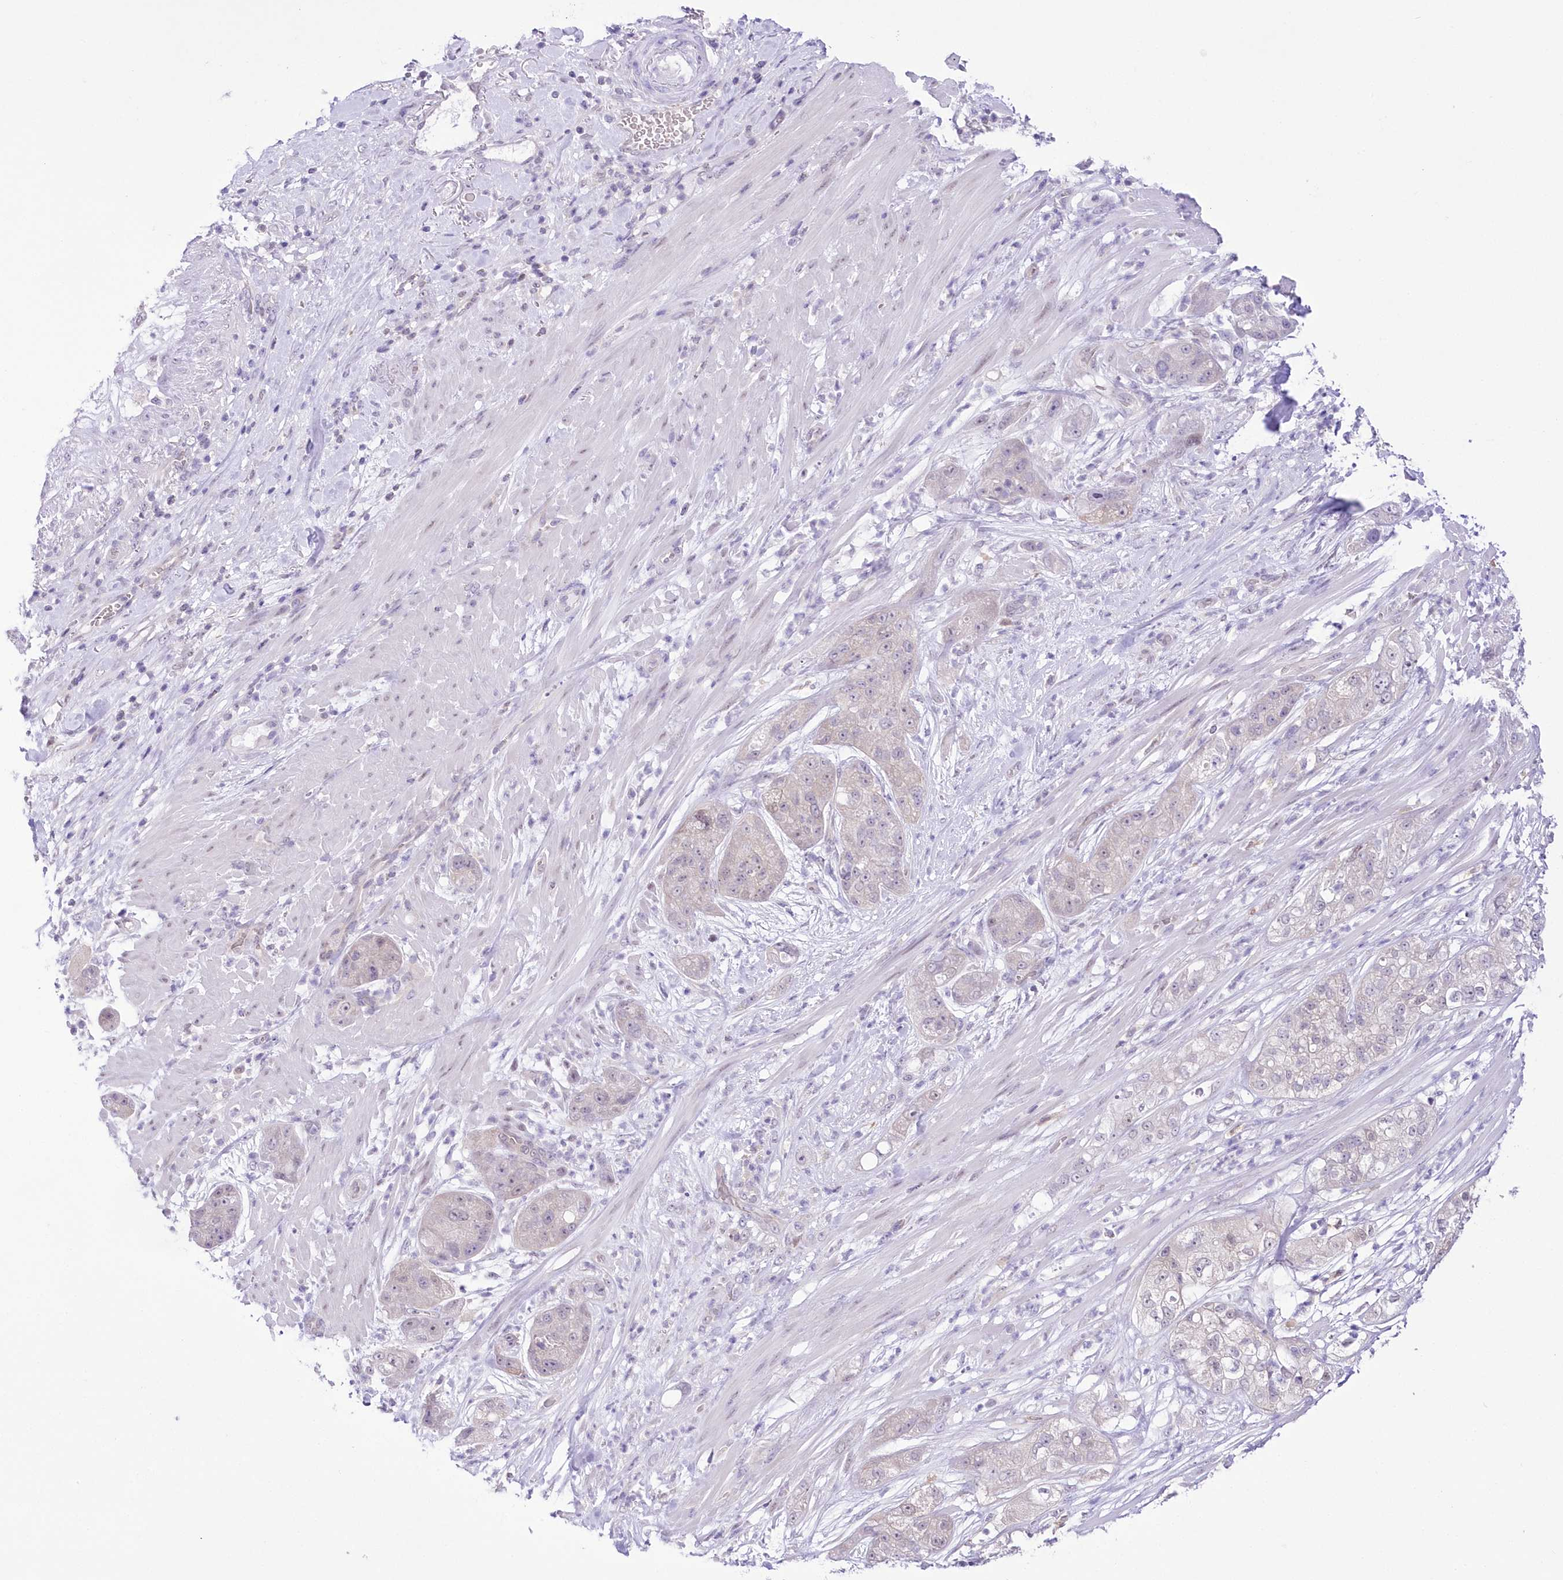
{"staining": {"intensity": "negative", "quantity": "none", "location": "none"}, "tissue": "pancreatic cancer", "cell_type": "Tumor cells", "image_type": "cancer", "snomed": [{"axis": "morphology", "description": "Adenocarcinoma, NOS"}, {"axis": "topography", "description": "Pancreas"}], "caption": "This histopathology image is of adenocarcinoma (pancreatic) stained with IHC to label a protein in brown with the nuclei are counter-stained blue. There is no staining in tumor cells.", "gene": "UBA6", "patient": {"sex": "female", "age": 78}}